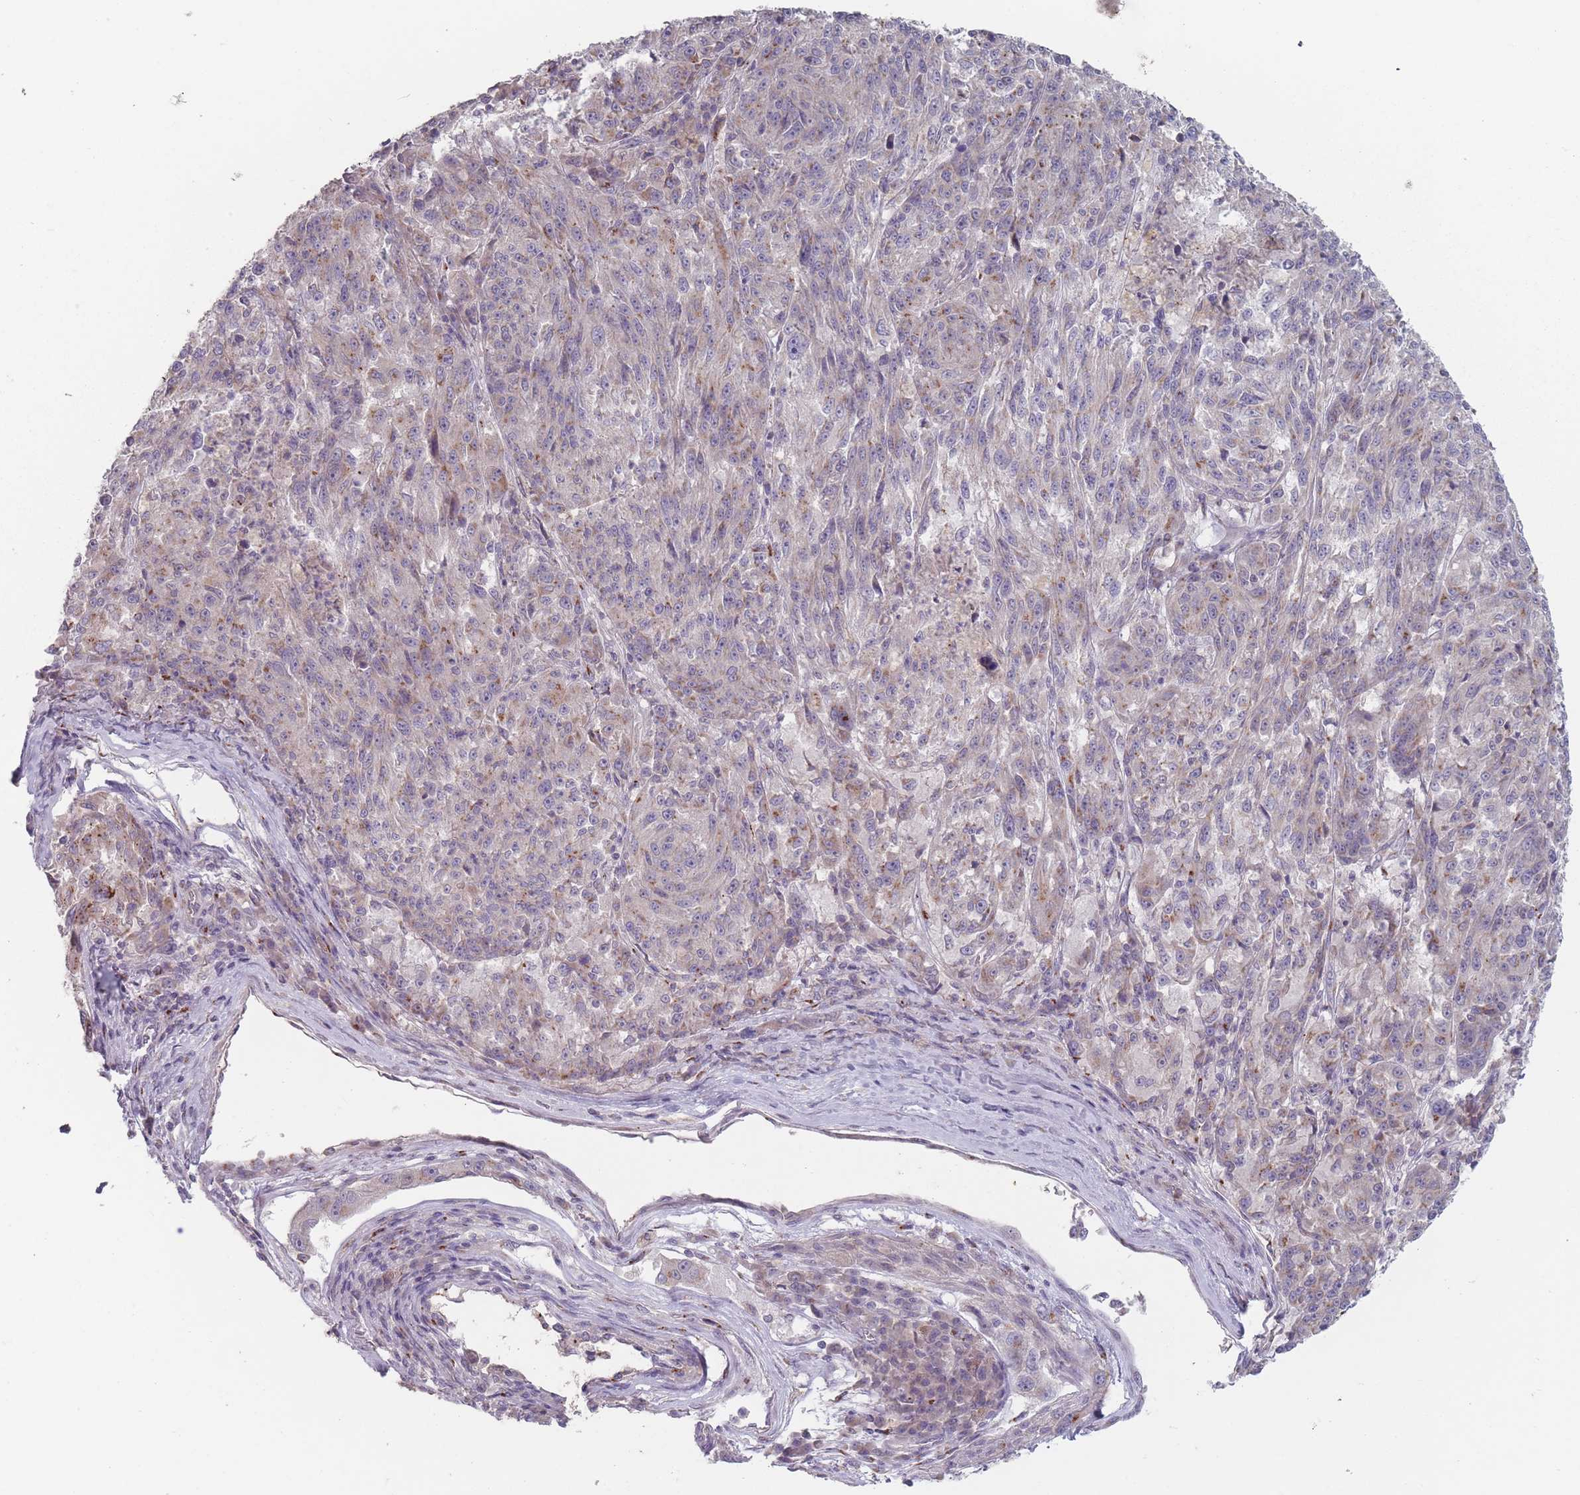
{"staining": {"intensity": "moderate", "quantity": "<25%", "location": "cytoplasmic/membranous"}, "tissue": "melanoma", "cell_type": "Tumor cells", "image_type": "cancer", "snomed": [{"axis": "morphology", "description": "Malignant melanoma, NOS"}, {"axis": "topography", "description": "Skin"}], "caption": "Immunohistochemistry (IHC) (DAB) staining of malignant melanoma reveals moderate cytoplasmic/membranous protein expression in approximately <25% of tumor cells.", "gene": "AKAIN1", "patient": {"sex": "male", "age": 53}}